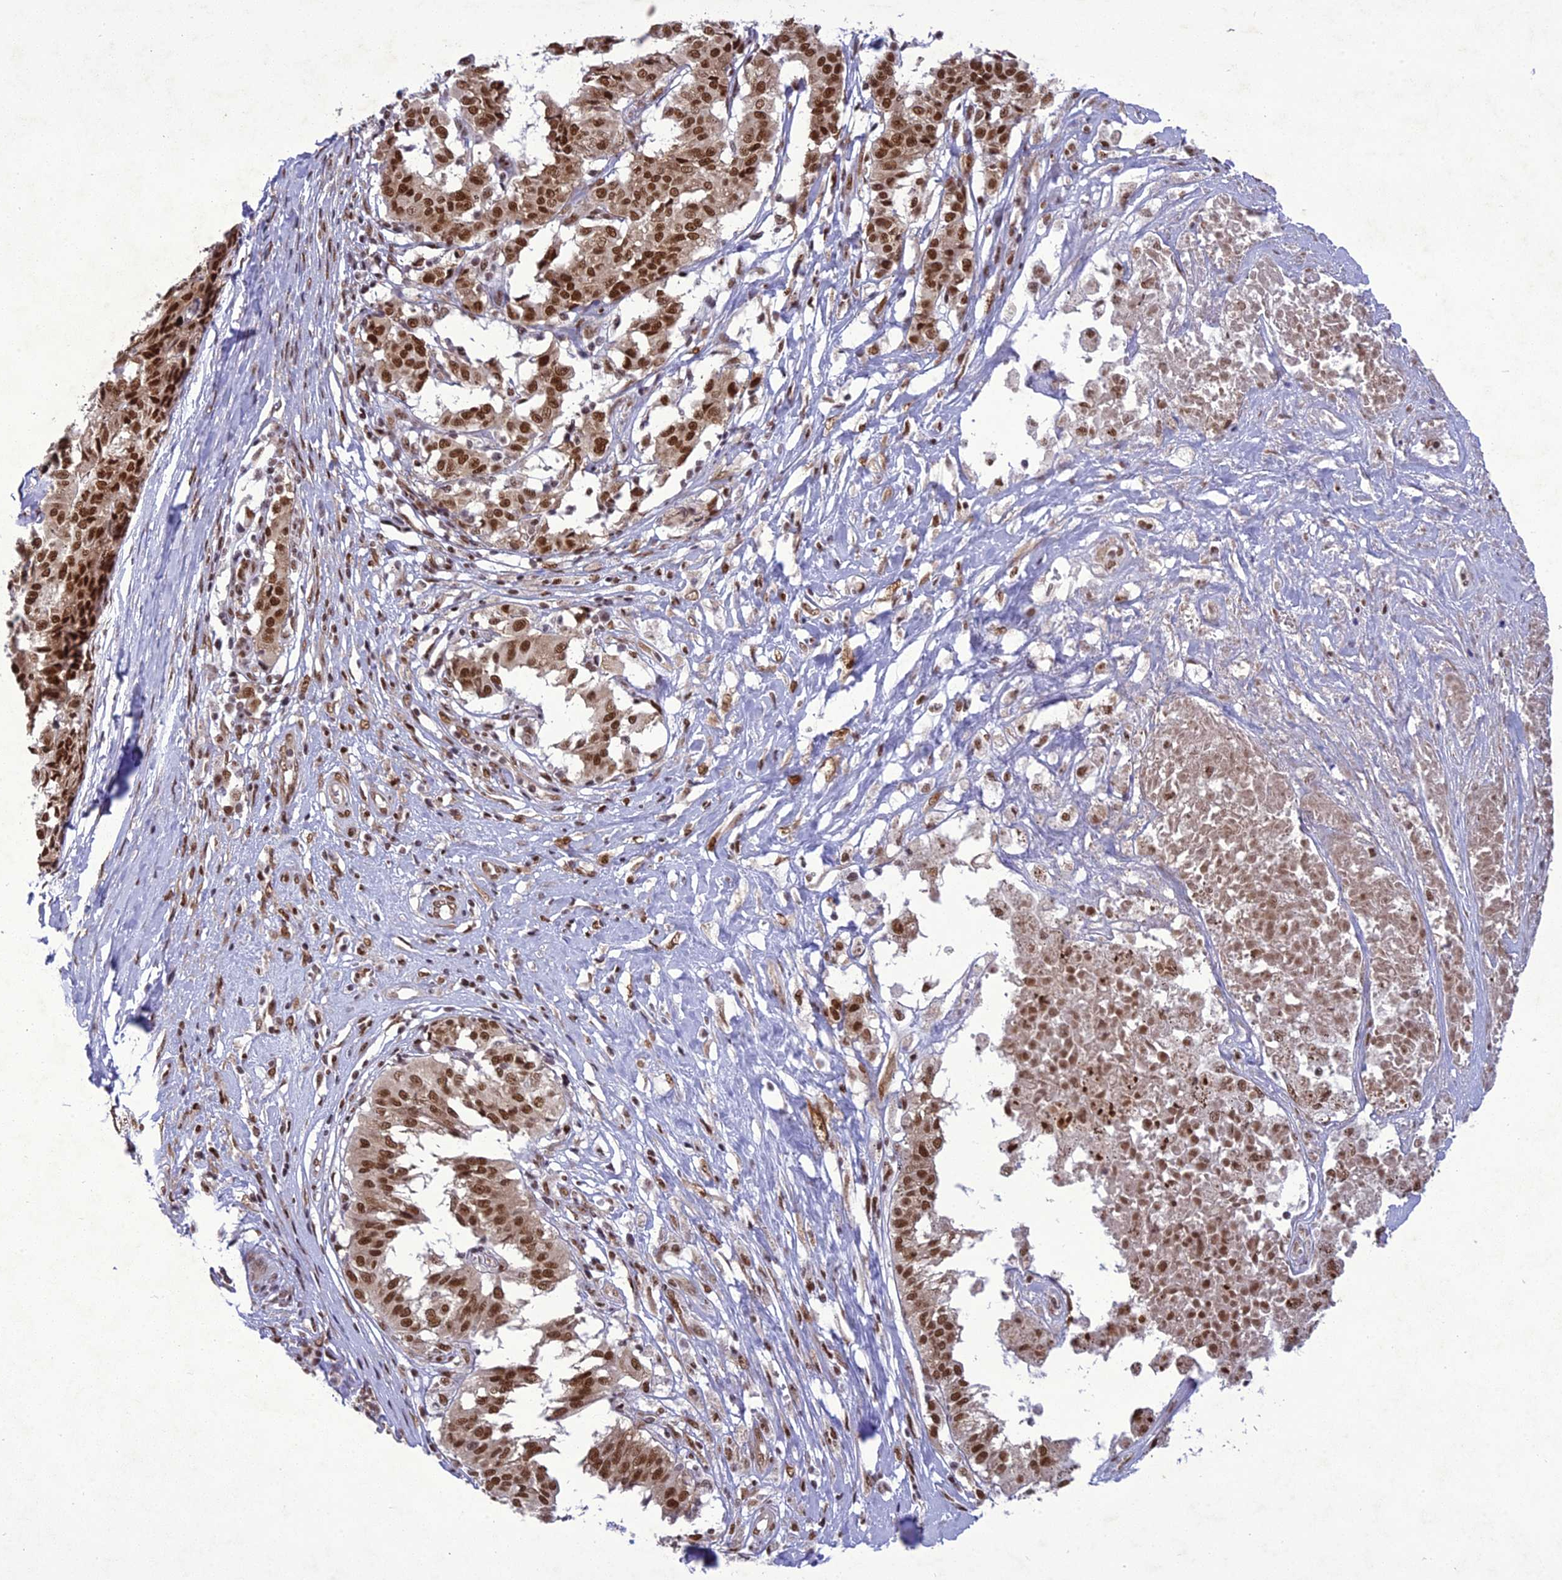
{"staining": {"intensity": "strong", "quantity": ">75%", "location": "nuclear"}, "tissue": "melanoma", "cell_type": "Tumor cells", "image_type": "cancer", "snomed": [{"axis": "morphology", "description": "Malignant melanoma, NOS"}, {"axis": "topography", "description": "Skin"}], "caption": "Malignant melanoma was stained to show a protein in brown. There is high levels of strong nuclear staining in approximately >75% of tumor cells. The staining was performed using DAB (3,3'-diaminobenzidine) to visualize the protein expression in brown, while the nuclei were stained in blue with hematoxylin (Magnification: 20x).", "gene": "DDX1", "patient": {"sex": "female", "age": 72}}